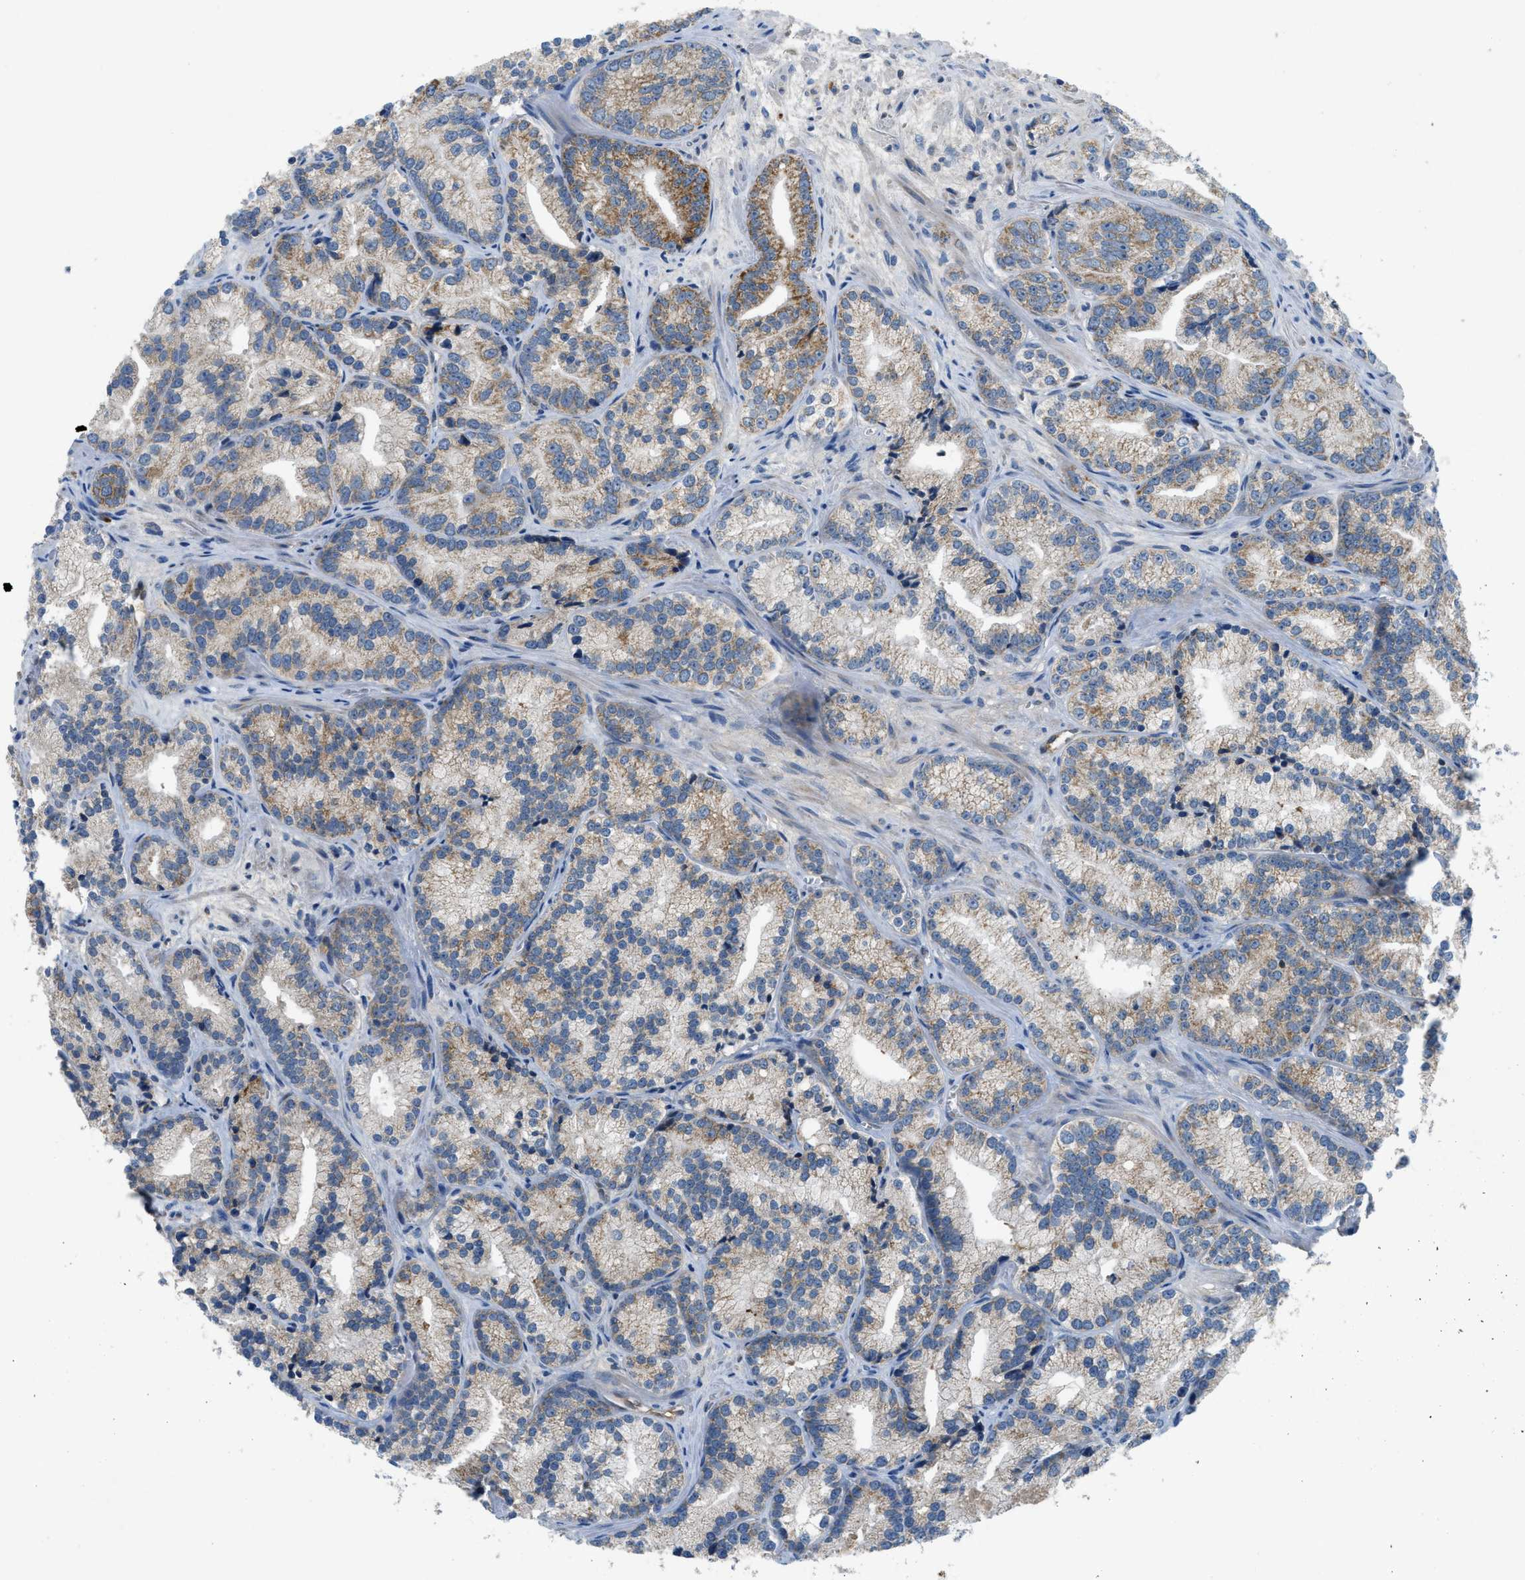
{"staining": {"intensity": "moderate", "quantity": "<25%", "location": "cytoplasmic/membranous"}, "tissue": "prostate cancer", "cell_type": "Tumor cells", "image_type": "cancer", "snomed": [{"axis": "morphology", "description": "Adenocarcinoma, Low grade"}, {"axis": "topography", "description": "Prostate"}], "caption": "A high-resolution photomicrograph shows IHC staining of prostate cancer (adenocarcinoma (low-grade)), which demonstrates moderate cytoplasmic/membranous staining in about <25% of tumor cells. Using DAB (brown) and hematoxylin (blue) stains, captured at high magnification using brightfield microscopy.", "gene": "PNKD", "patient": {"sex": "male", "age": 89}}